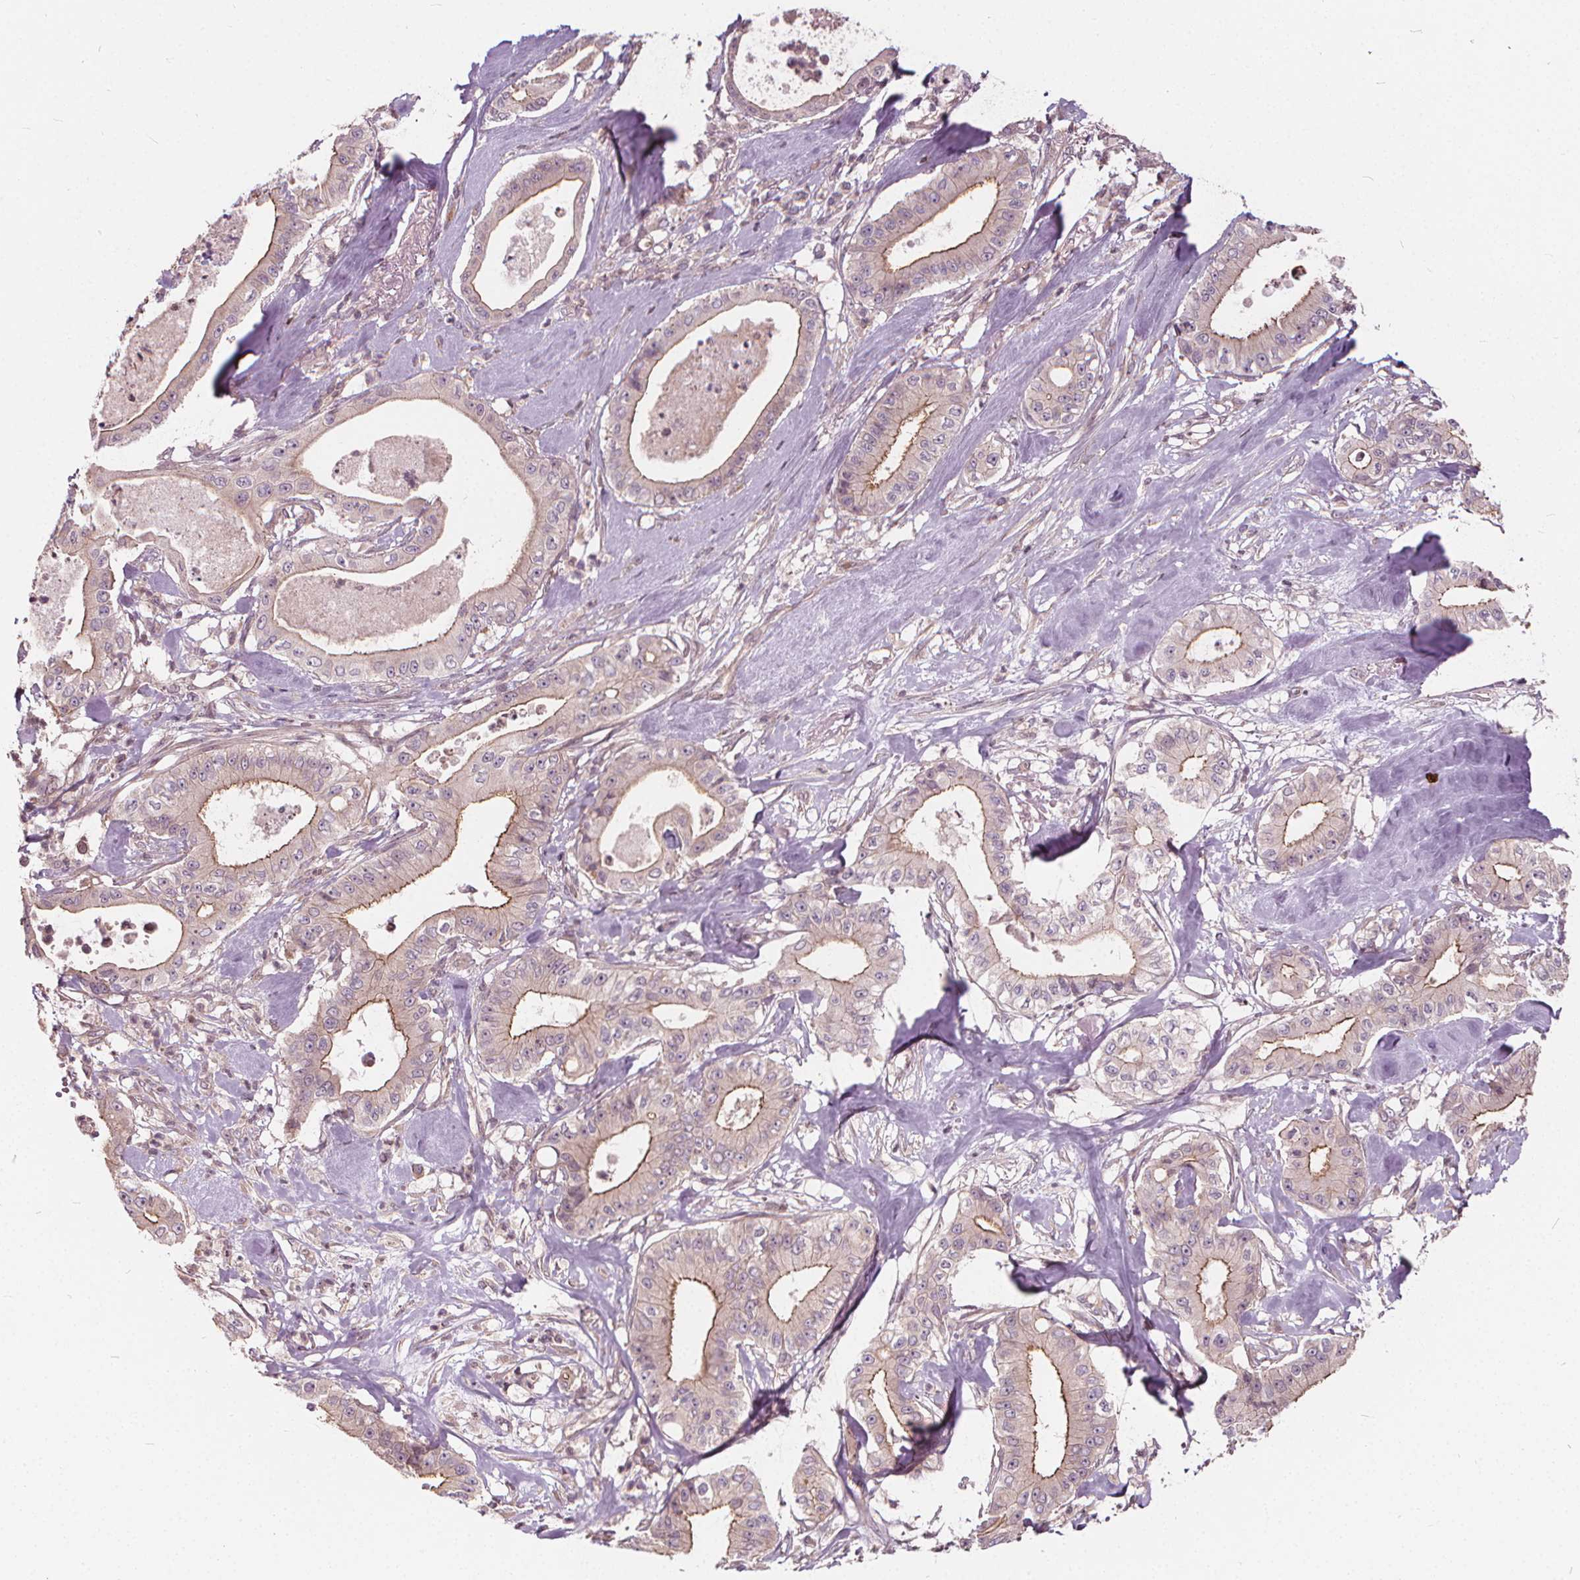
{"staining": {"intensity": "moderate", "quantity": "<25%", "location": "cytoplasmic/membranous"}, "tissue": "pancreatic cancer", "cell_type": "Tumor cells", "image_type": "cancer", "snomed": [{"axis": "morphology", "description": "Adenocarcinoma, NOS"}, {"axis": "topography", "description": "Pancreas"}], "caption": "This is a photomicrograph of immunohistochemistry (IHC) staining of pancreatic cancer, which shows moderate staining in the cytoplasmic/membranous of tumor cells.", "gene": "INPP5E", "patient": {"sex": "male", "age": 71}}